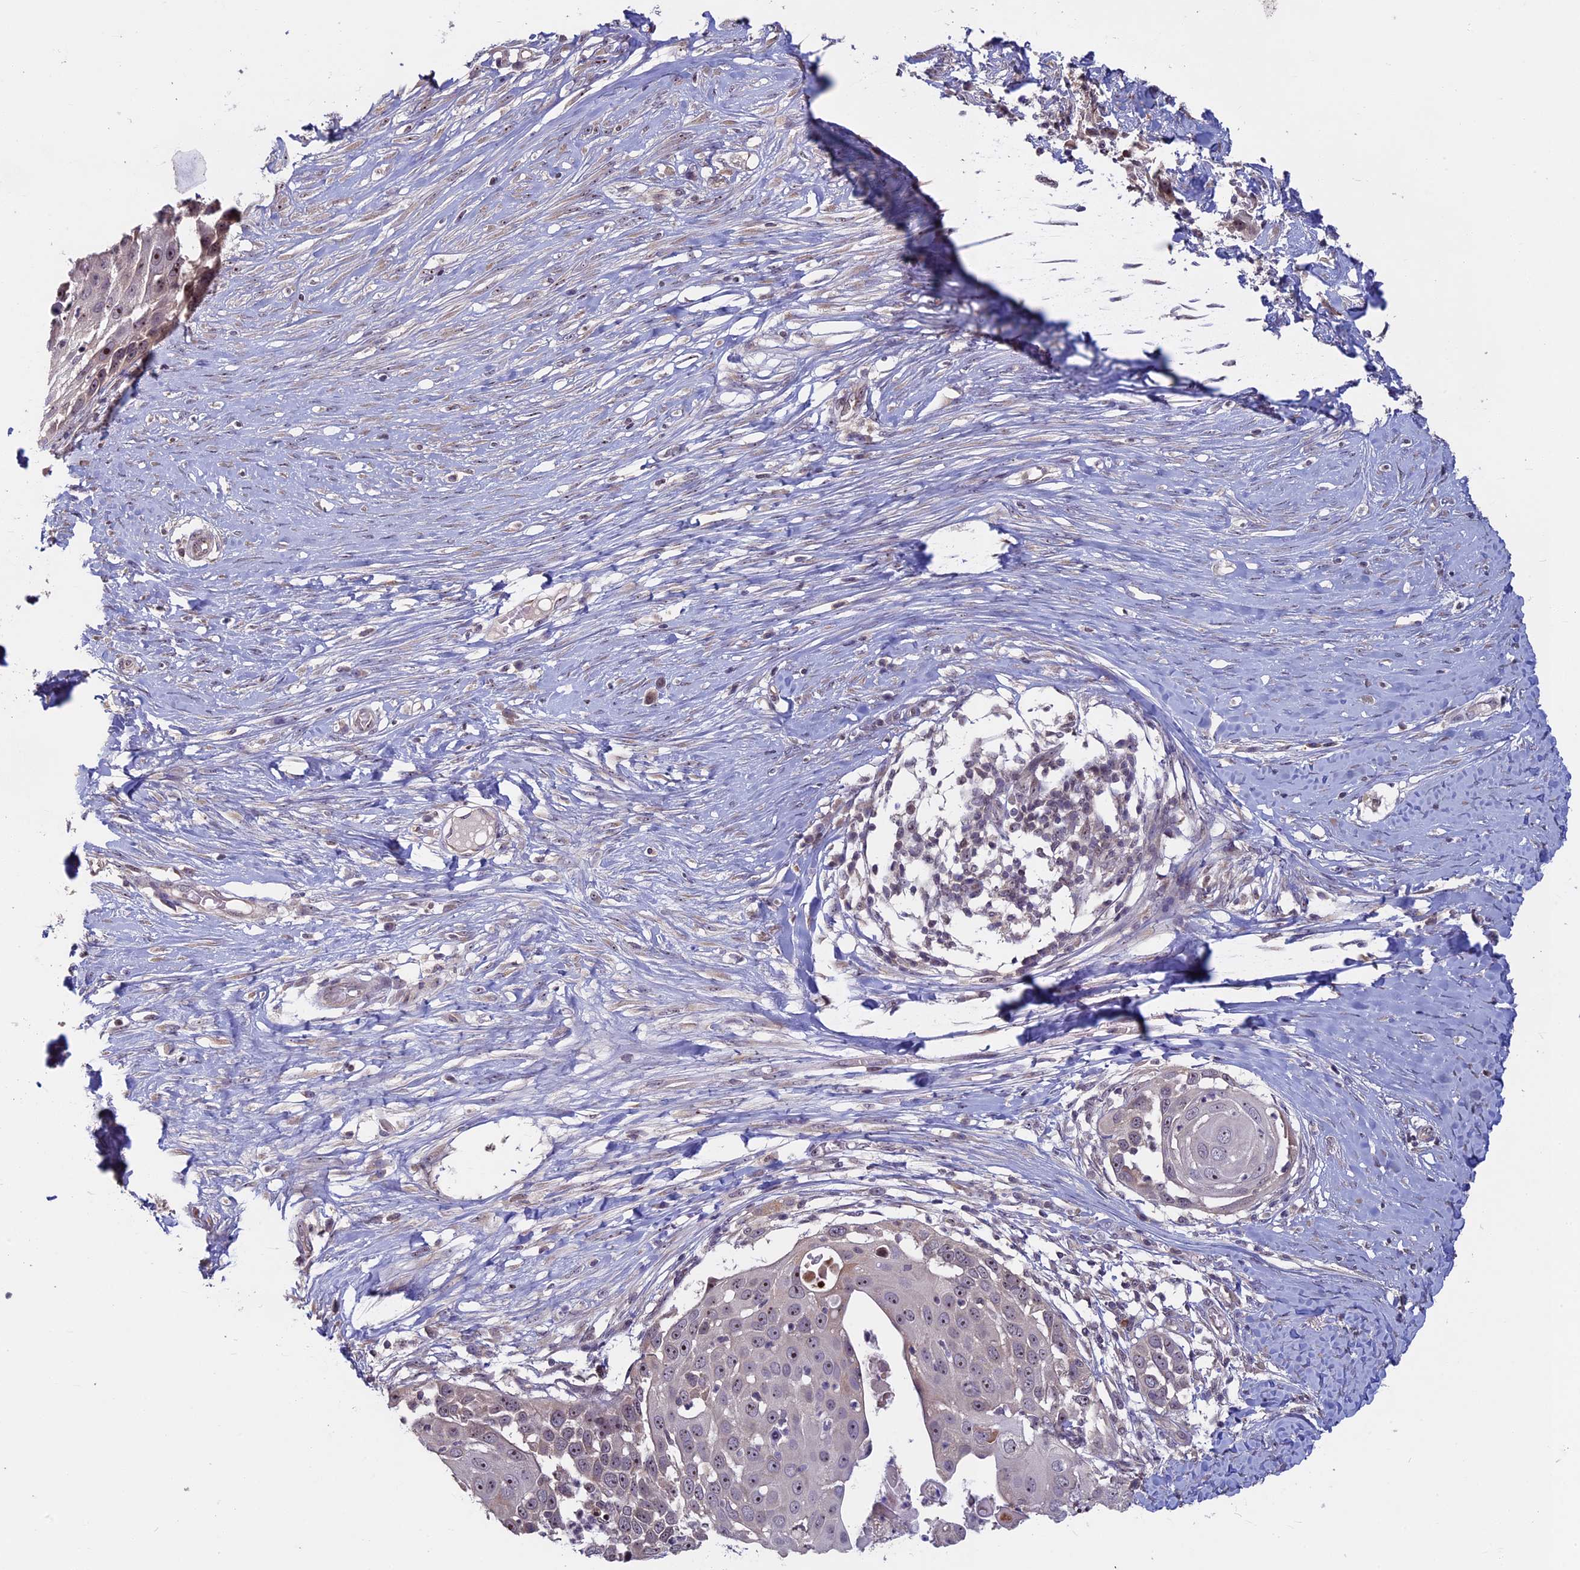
{"staining": {"intensity": "weak", "quantity": "25%-75%", "location": "nuclear"}, "tissue": "skin cancer", "cell_type": "Tumor cells", "image_type": "cancer", "snomed": [{"axis": "morphology", "description": "Squamous cell carcinoma, NOS"}, {"axis": "topography", "description": "Skin"}], "caption": "Skin squamous cell carcinoma stained with a brown dye demonstrates weak nuclear positive expression in about 25%-75% of tumor cells.", "gene": "SPIRE1", "patient": {"sex": "female", "age": 44}}